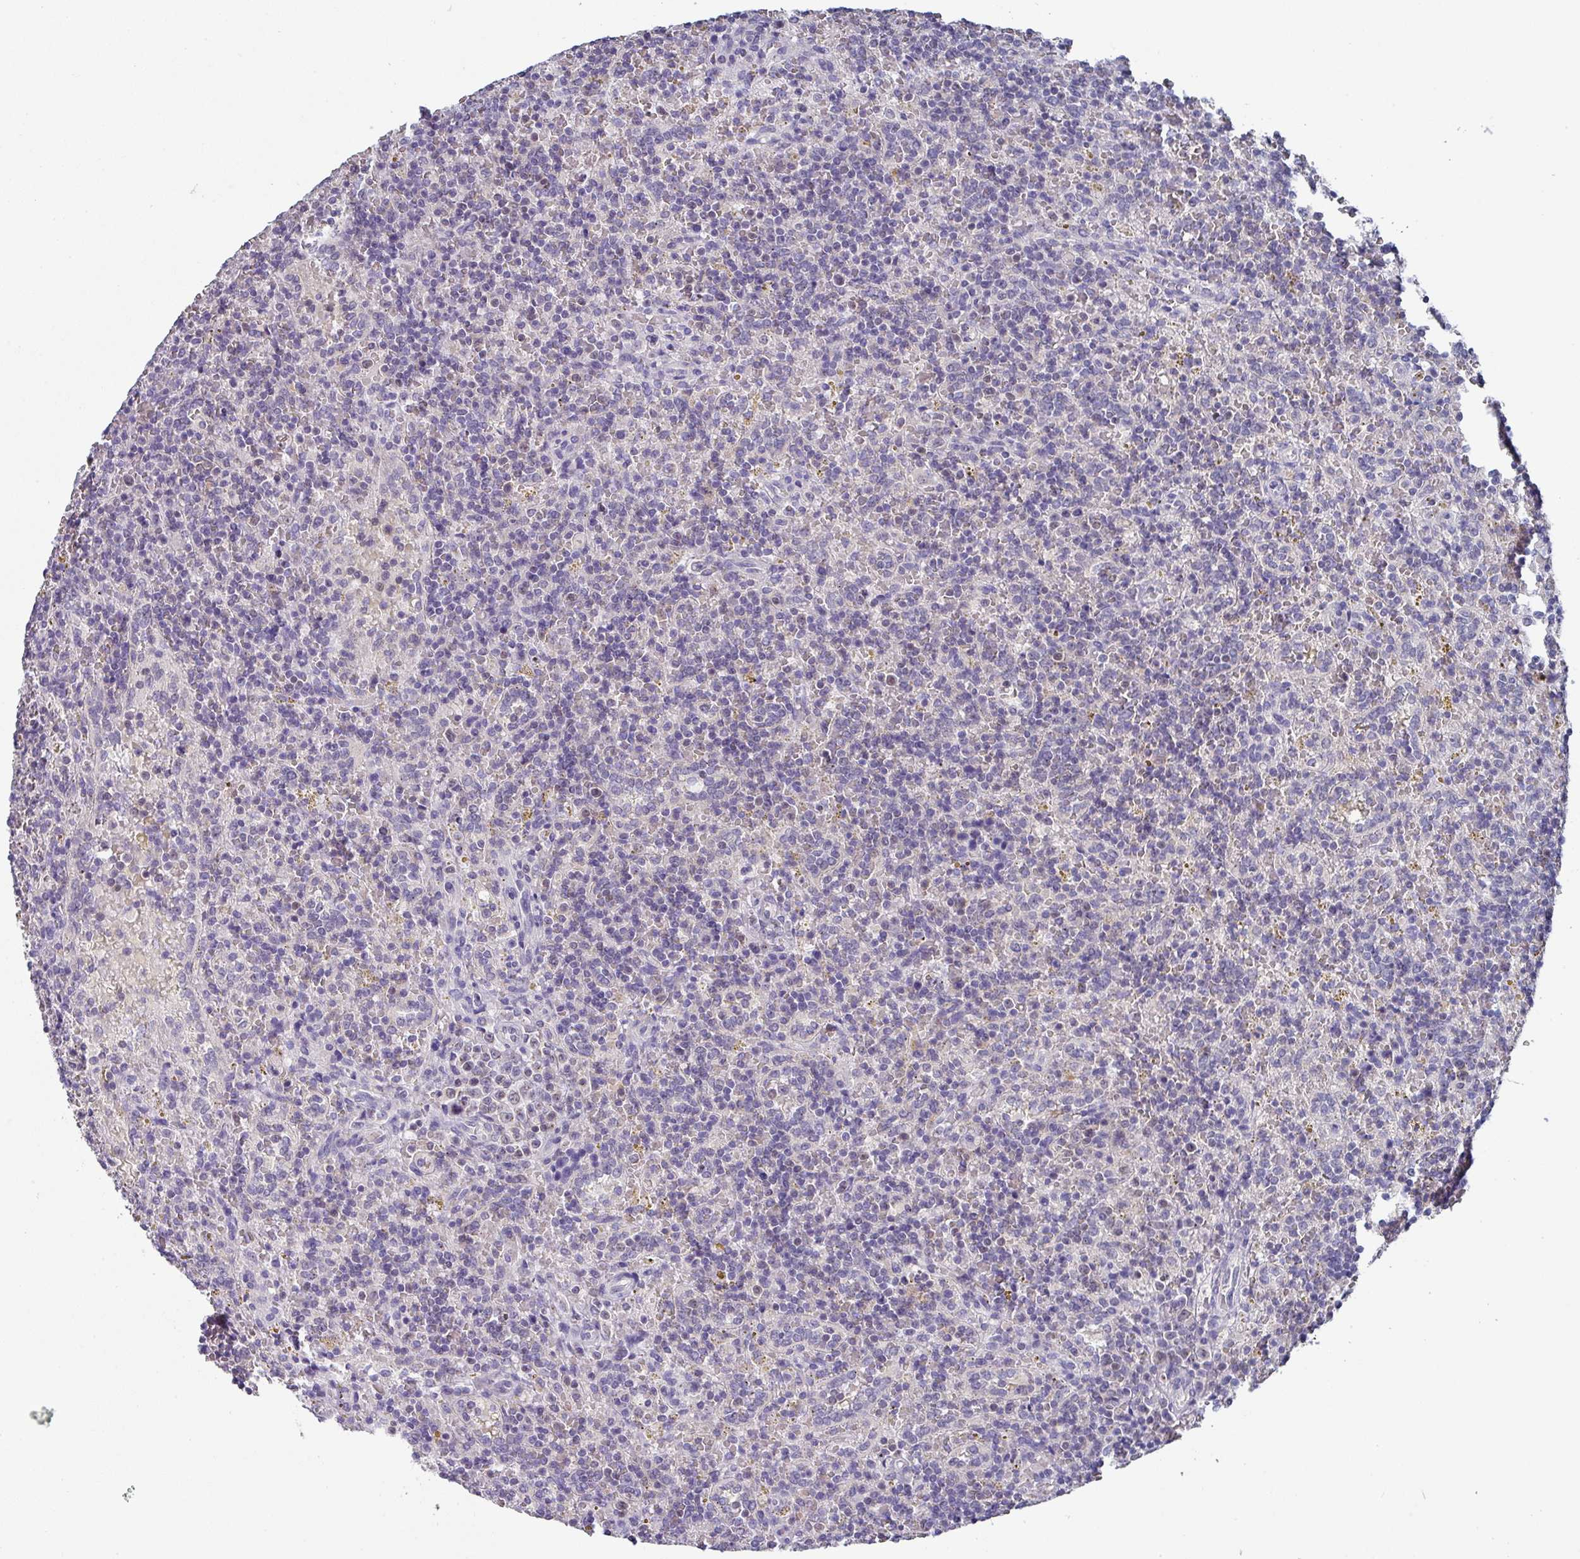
{"staining": {"intensity": "negative", "quantity": "none", "location": "none"}, "tissue": "lymphoma", "cell_type": "Tumor cells", "image_type": "cancer", "snomed": [{"axis": "morphology", "description": "Malignant lymphoma, non-Hodgkin's type, Low grade"}, {"axis": "topography", "description": "Spleen"}], "caption": "An IHC micrograph of lymphoma is shown. There is no staining in tumor cells of lymphoma. The staining was performed using DAB to visualize the protein expression in brown, while the nuclei were stained in blue with hematoxylin (Magnification: 20x).", "gene": "DCAF12L2", "patient": {"sex": "male", "age": 67}}